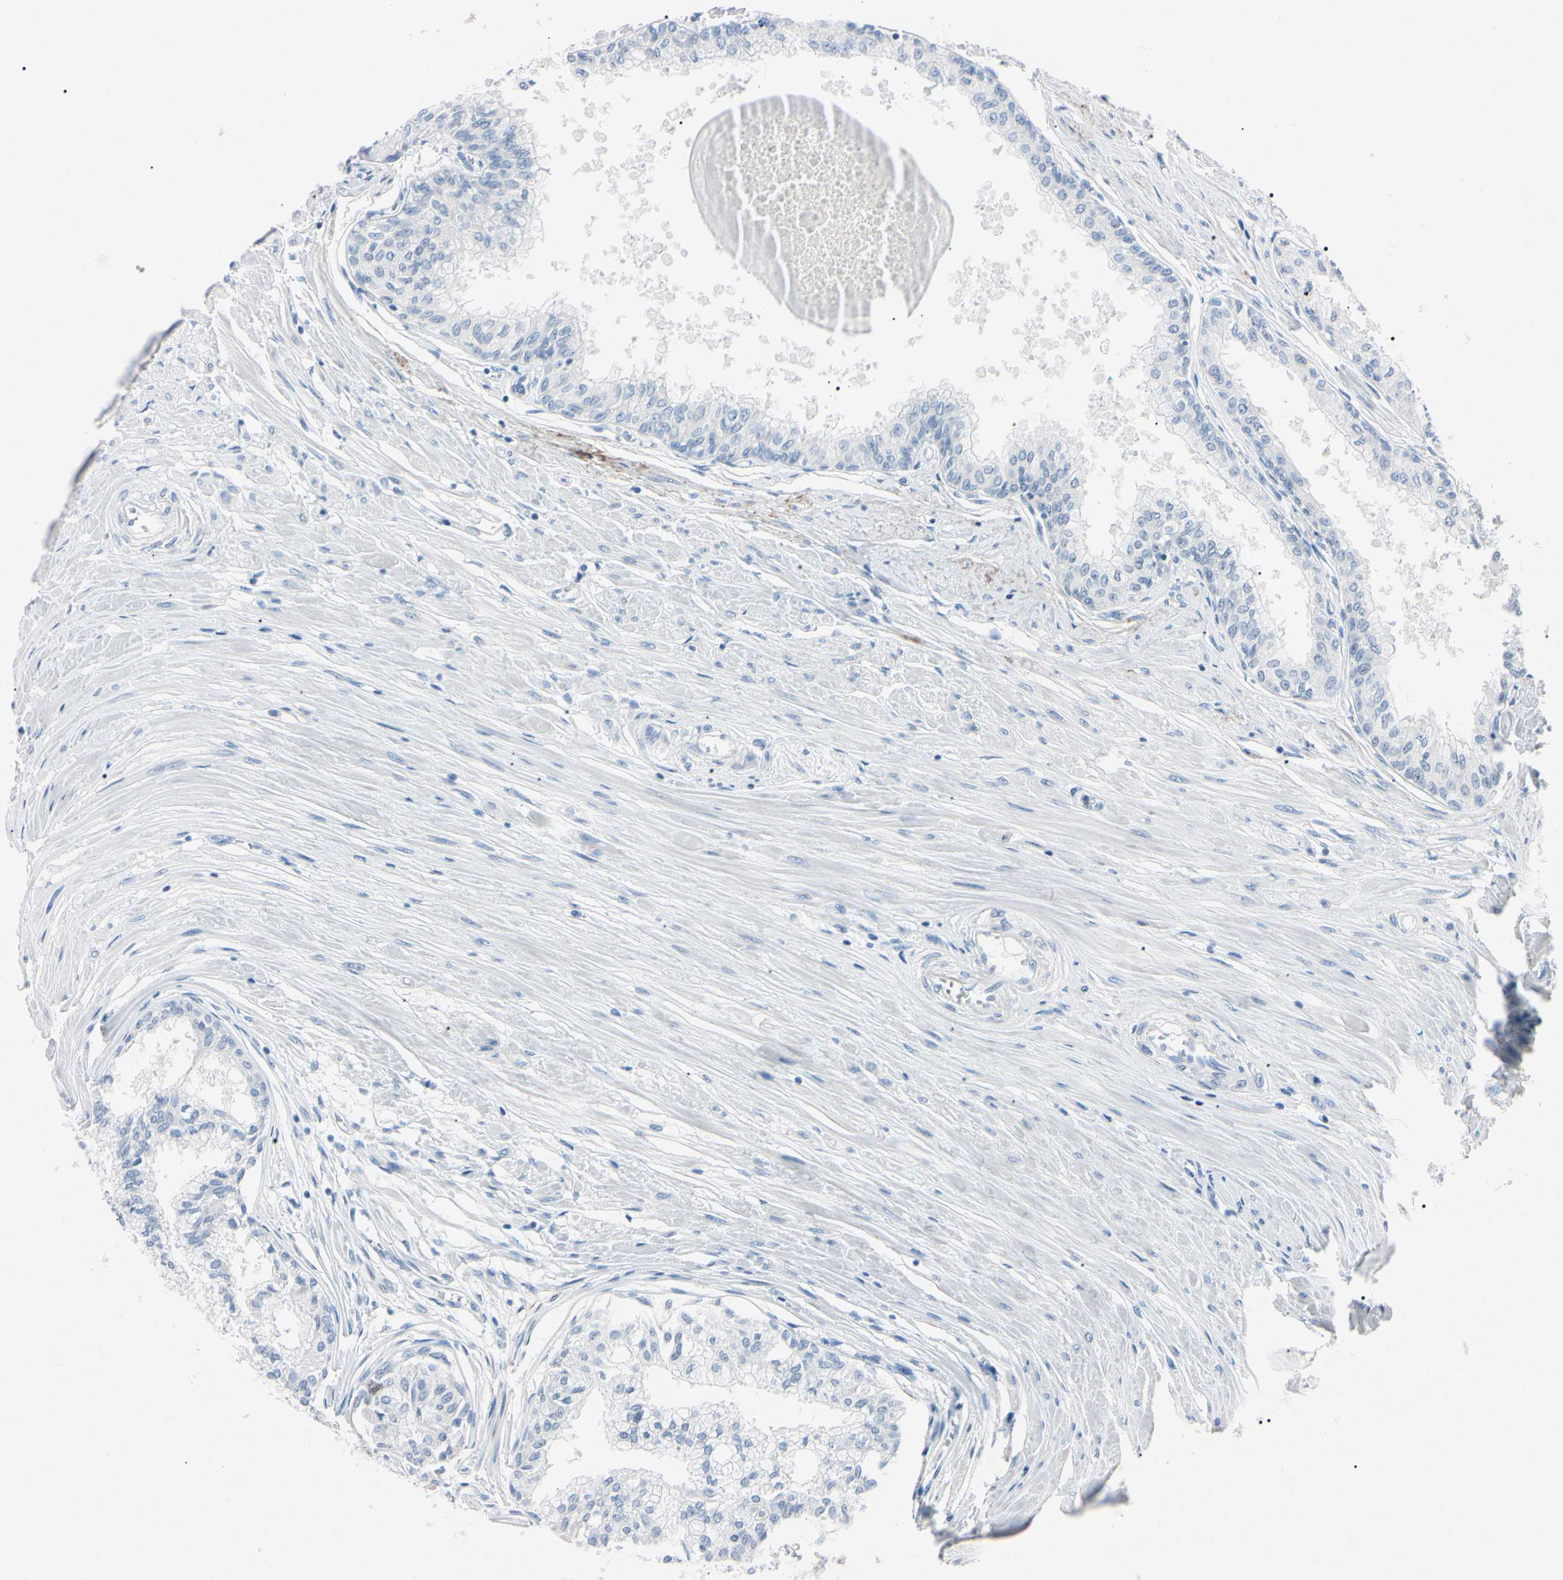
{"staining": {"intensity": "negative", "quantity": "none", "location": "none"}, "tissue": "prostate", "cell_type": "Glandular cells", "image_type": "normal", "snomed": [{"axis": "morphology", "description": "Normal tissue, NOS"}, {"axis": "topography", "description": "Prostate"}, {"axis": "topography", "description": "Seminal veicle"}], "caption": "Immunohistochemical staining of benign human prostate exhibits no significant staining in glandular cells. Nuclei are stained in blue.", "gene": "ELN", "patient": {"sex": "male", "age": 60}}